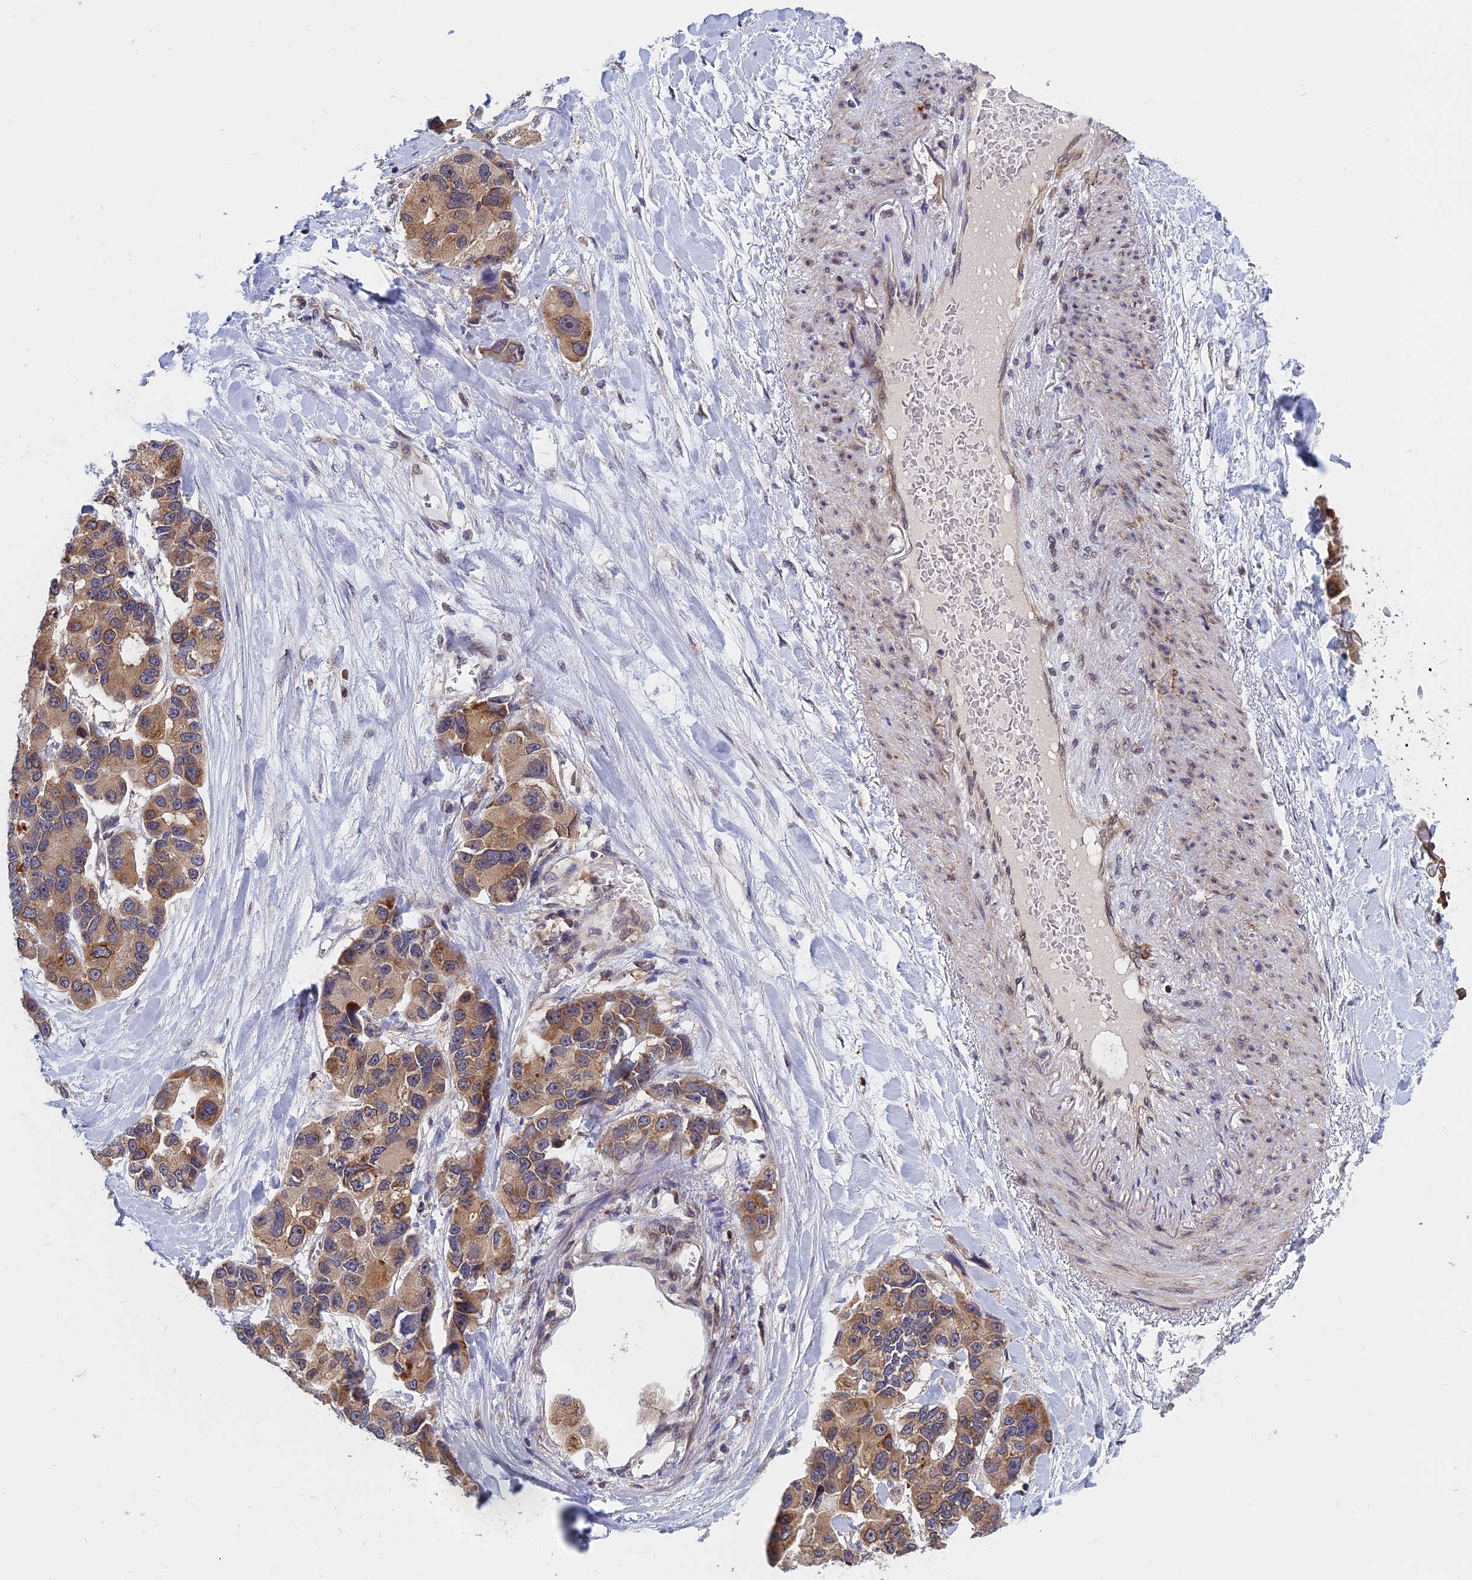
{"staining": {"intensity": "moderate", "quantity": "25%-75%", "location": "cytoplasmic/membranous"}, "tissue": "lung cancer", "cell_type": "Tumor cells", "image_type": "cancer", "snomed": [{"axis": "morphology", "description": "Adenocarcinoma, NOS"}, {"axis": "topography", "description": "Lung"}], "caption": "Immunohistochemistry image of lung cancer stained for a protein (brown), which displays medium levels of moderate cytoplasmic/membranous expression in about 25%-75% of tumor cells.", "gene": "NAA10", "patient": {"sex": "female", "age": 54}}